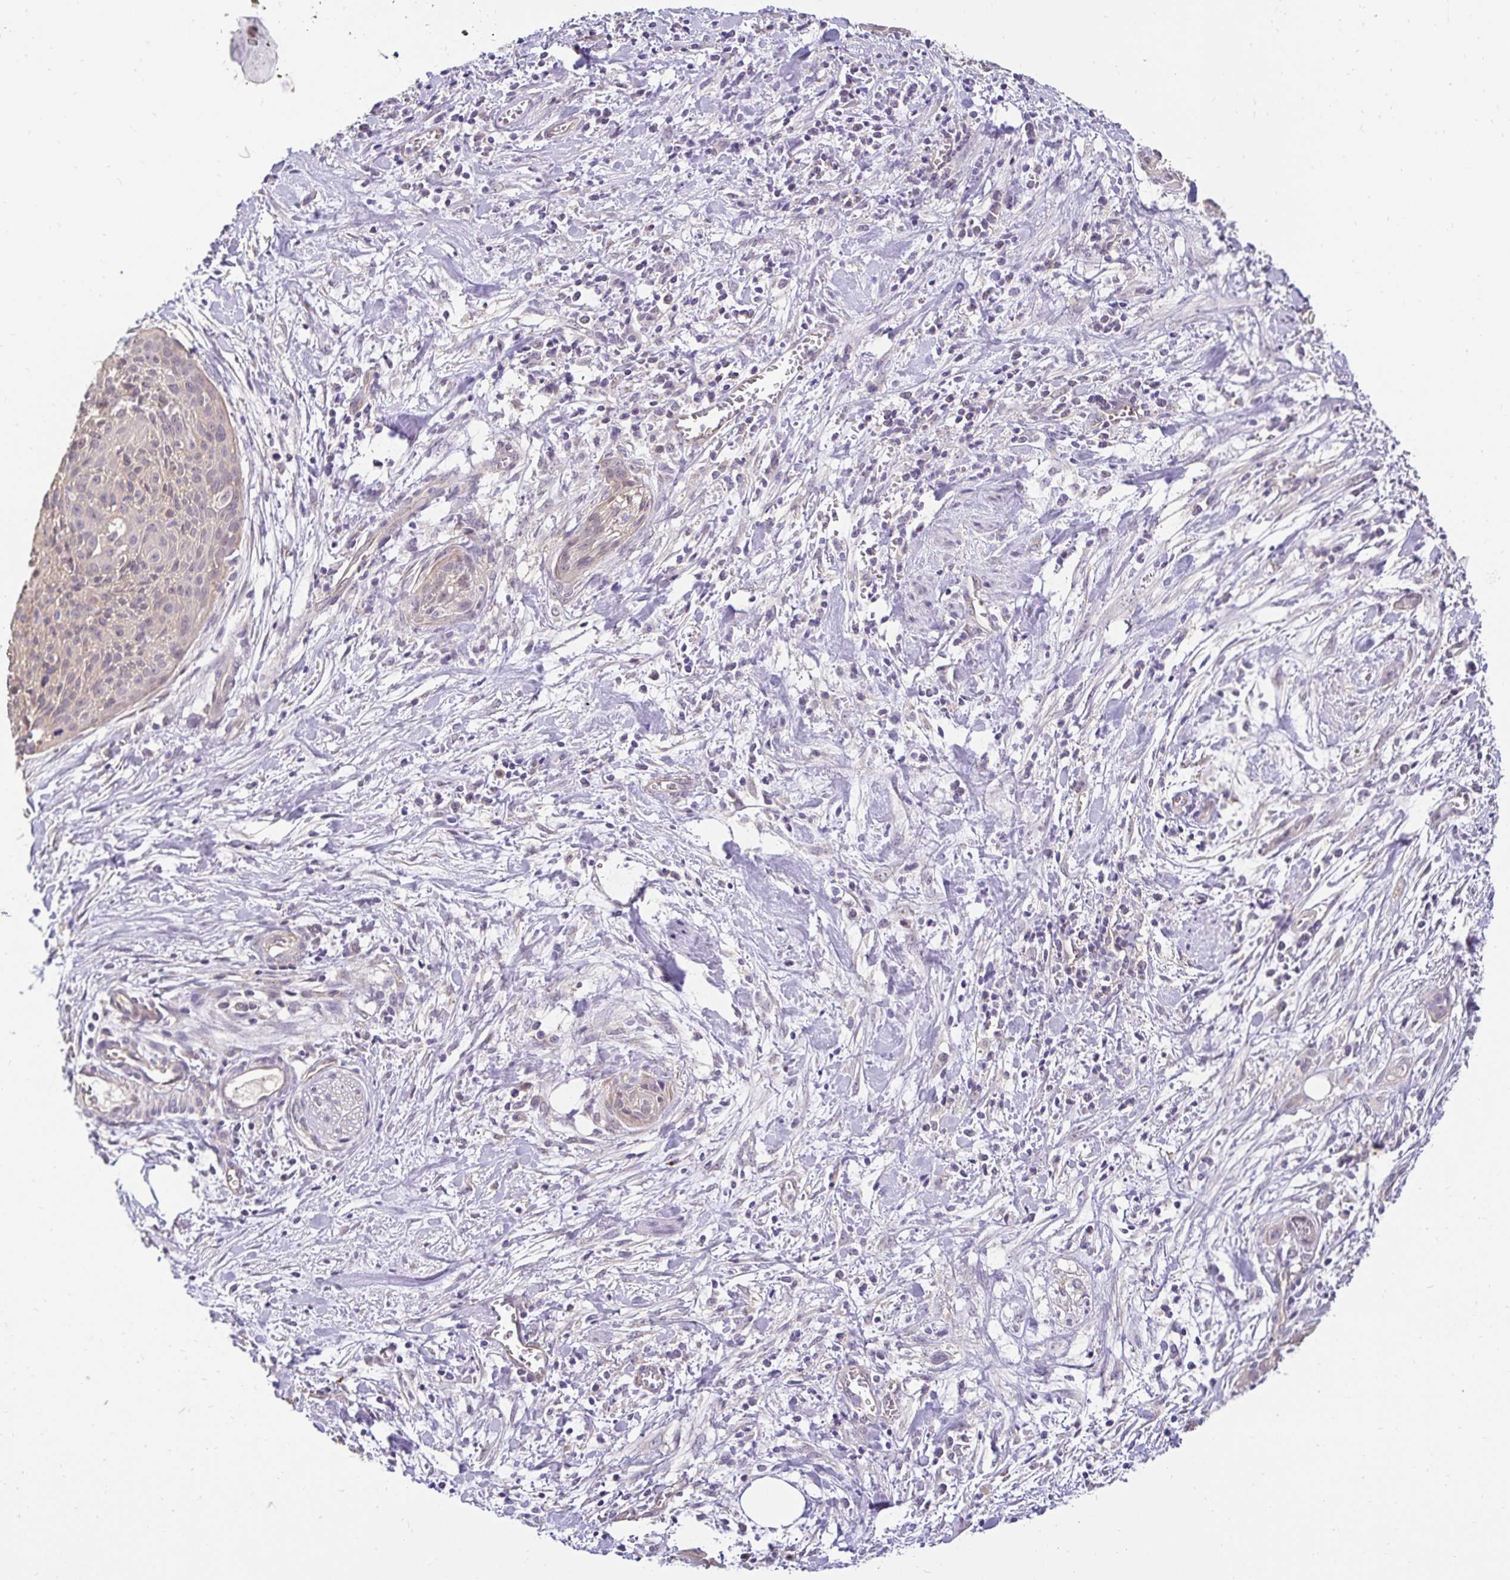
{"staining": {"intensity": "negative", "quantity": "none", "location": "none"}, "tissue": "cervical cancer", "cell_type": "Tumor cells", "image_type": "cancer", "snomed": [{"axis": "morphology", "description": "Squamous cell carcinoma, NOS"}, {"axis": "topography", "description": "Cervix"}], "caption": "Tumor cells are negative for protein expression in human squamous cell carcinoma (cervical). The staining is performed using DAB brown chromogen with nuclei counter-stained in using hematoxylin.", "gene": "SLC9A1", "patient": {"sex": "female", "age": 55}}